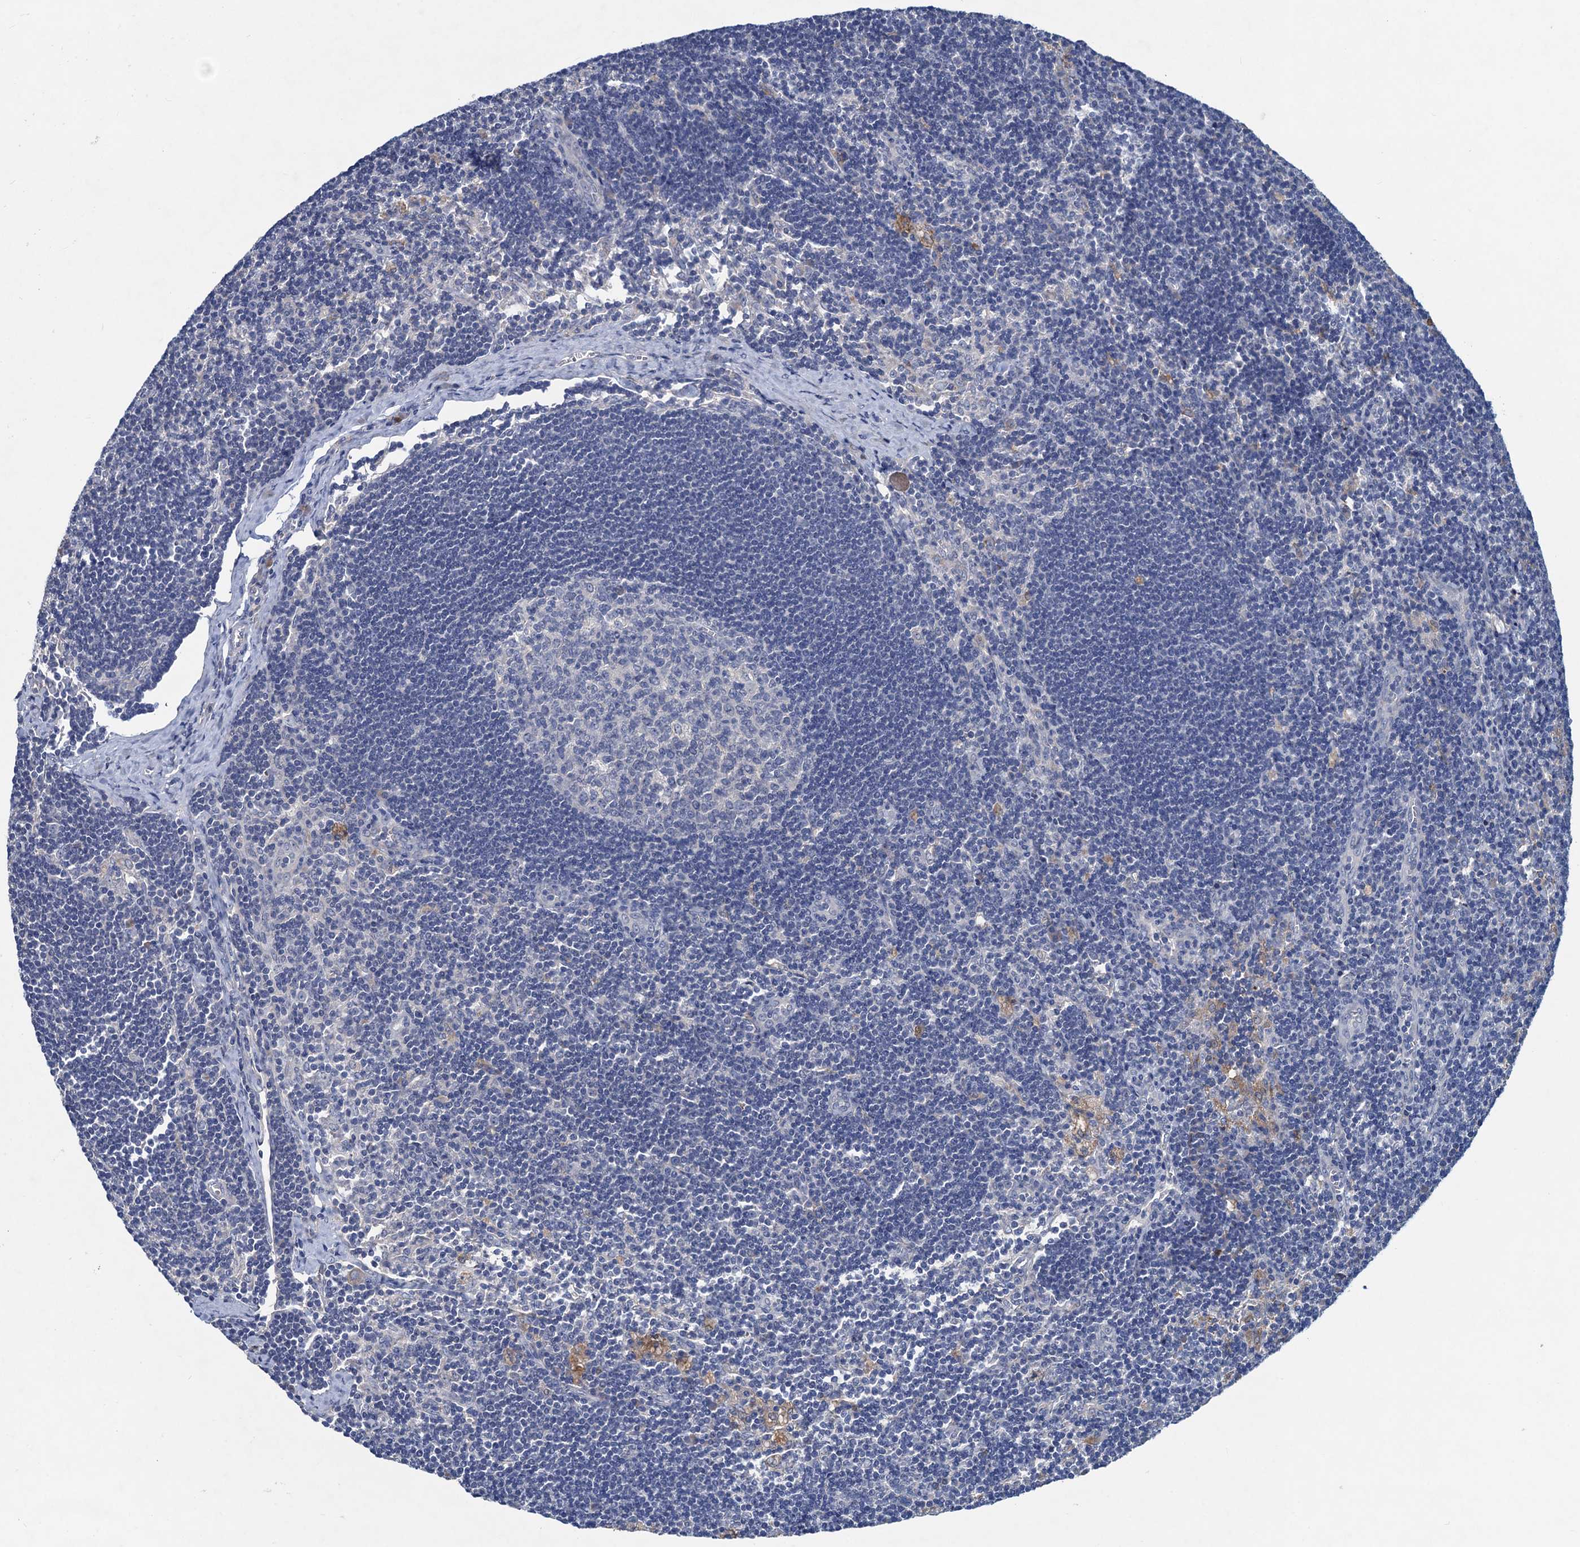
{"staining": {"intensity": "negative", "quantity": "none", "location": "none"}, "tissue": "lymph node", "cell_type": "Germinal center cells", "image_type": "normal", "snomed": [{"axis": "morphology", "description": "Normal tissue, NOS"}, {"axis": "topography", "description": "Lymph node"}], "caption": "Immunohistochemistry photomicrograph of normal lymph node: lymph node stained with DAB (3,3'-diaminobenzidine) exhibits no significant protein staining in germinal center cells. Brightfield microscopy of immunohistochemistry (IHC) stained with DAB (brown) and hematoxylin (blue), captured at high magnification.", "gene": "RTKN2", "patient": {"sex": "male", "age": 24}}